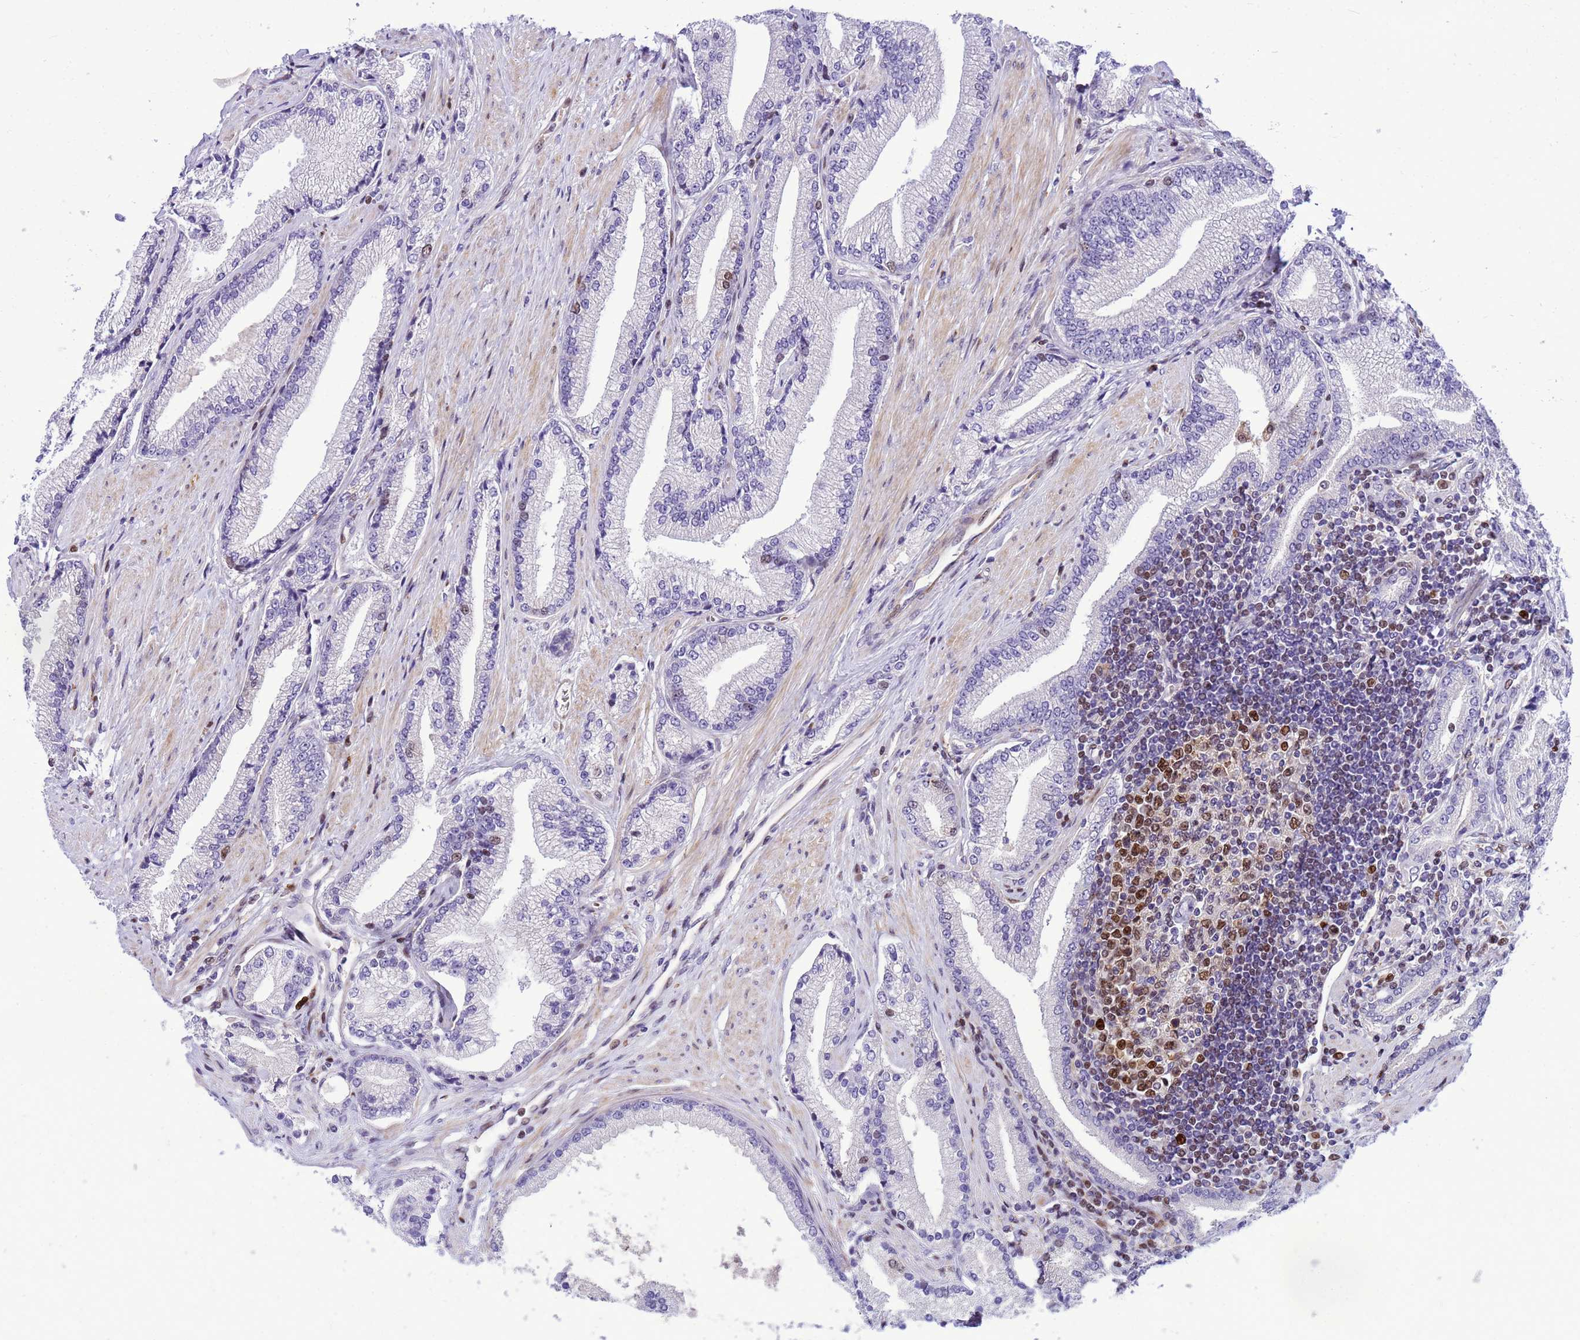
{"staining": {"intensity": "negative", "quantity": "none", "location": "none"}, "tissue": "prostate cancer", "cell_type": "Tumor cells", "image_type": "cancer", "snomed": [{"axis": "morphology", "description": "Adenocarcinoma, High grade"}, {"axis": "topography", "description": "Prostate"}], "caption": "A photomicrograph of human prostate cancer (high-grade adenocarcinoma) is negative for staining in tumor cells.", "gene": "ADAMTS7", "patient": {"sex": "male", "age": 67}}